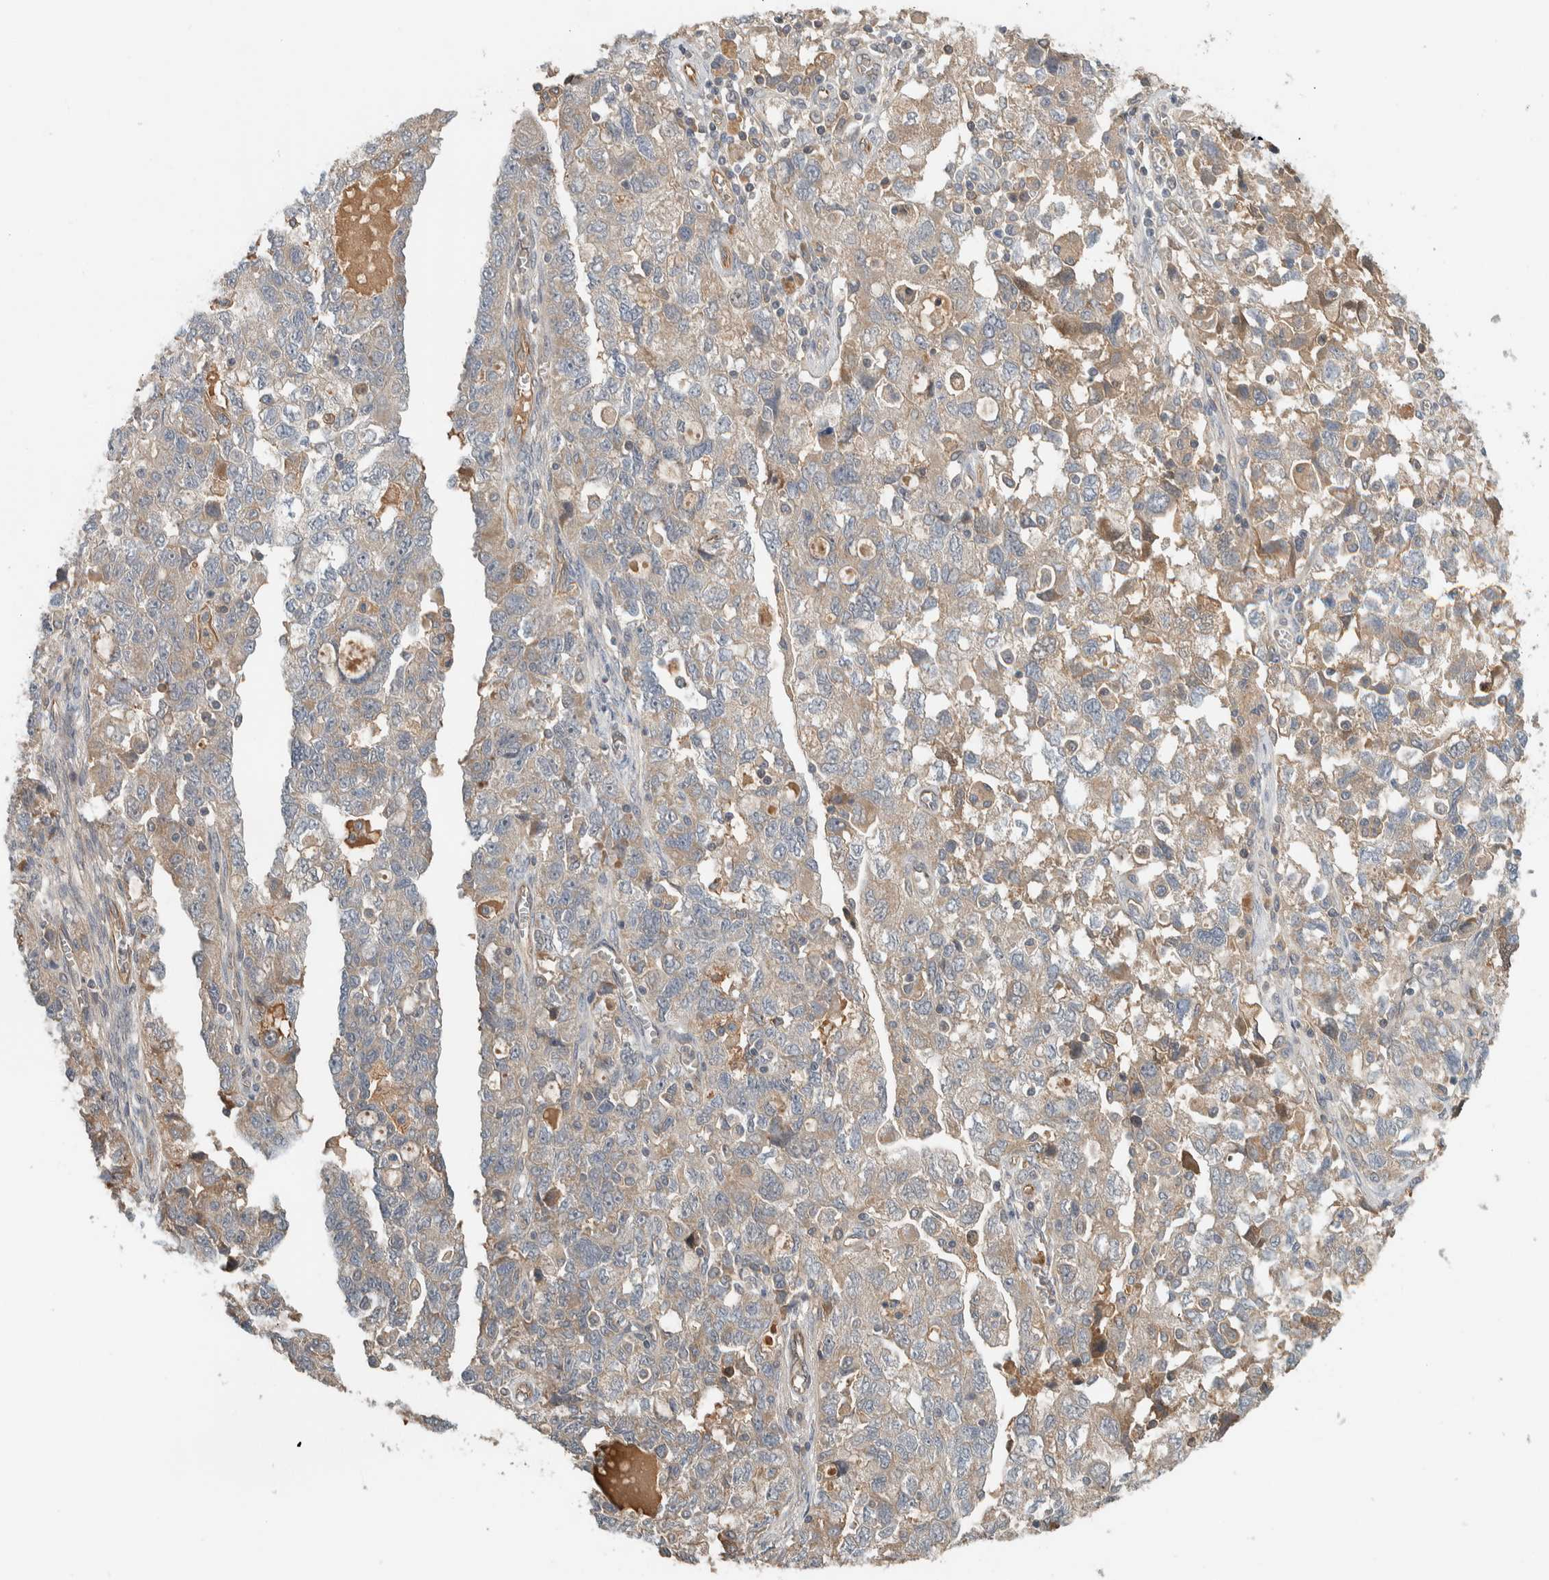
{"staining": {"intensity": "weak", "quantity": ">75%", "location": "cytoplasmic/membranous"}, "tissue": "ovarian cancer", "cell_type": "Tumor cells", "image_type": "cancer", "snomed": [{"axis": "morphology", "description": "Carcinoma, NOS"}, {"axis": "morphology", "description": "Cystadenocarcinoma, serous, NOS"}, {"axis": "topography", "description": "Ovary"}], "caption": "Ovarian cancer (carcinoma) stained for a protein (brown) reveals weak cytoplasmic/membranous positive expression in approximately >75% of tumor cells.", "gene": "ARMC7", "patient": {"sex": "female", "age": 69}}